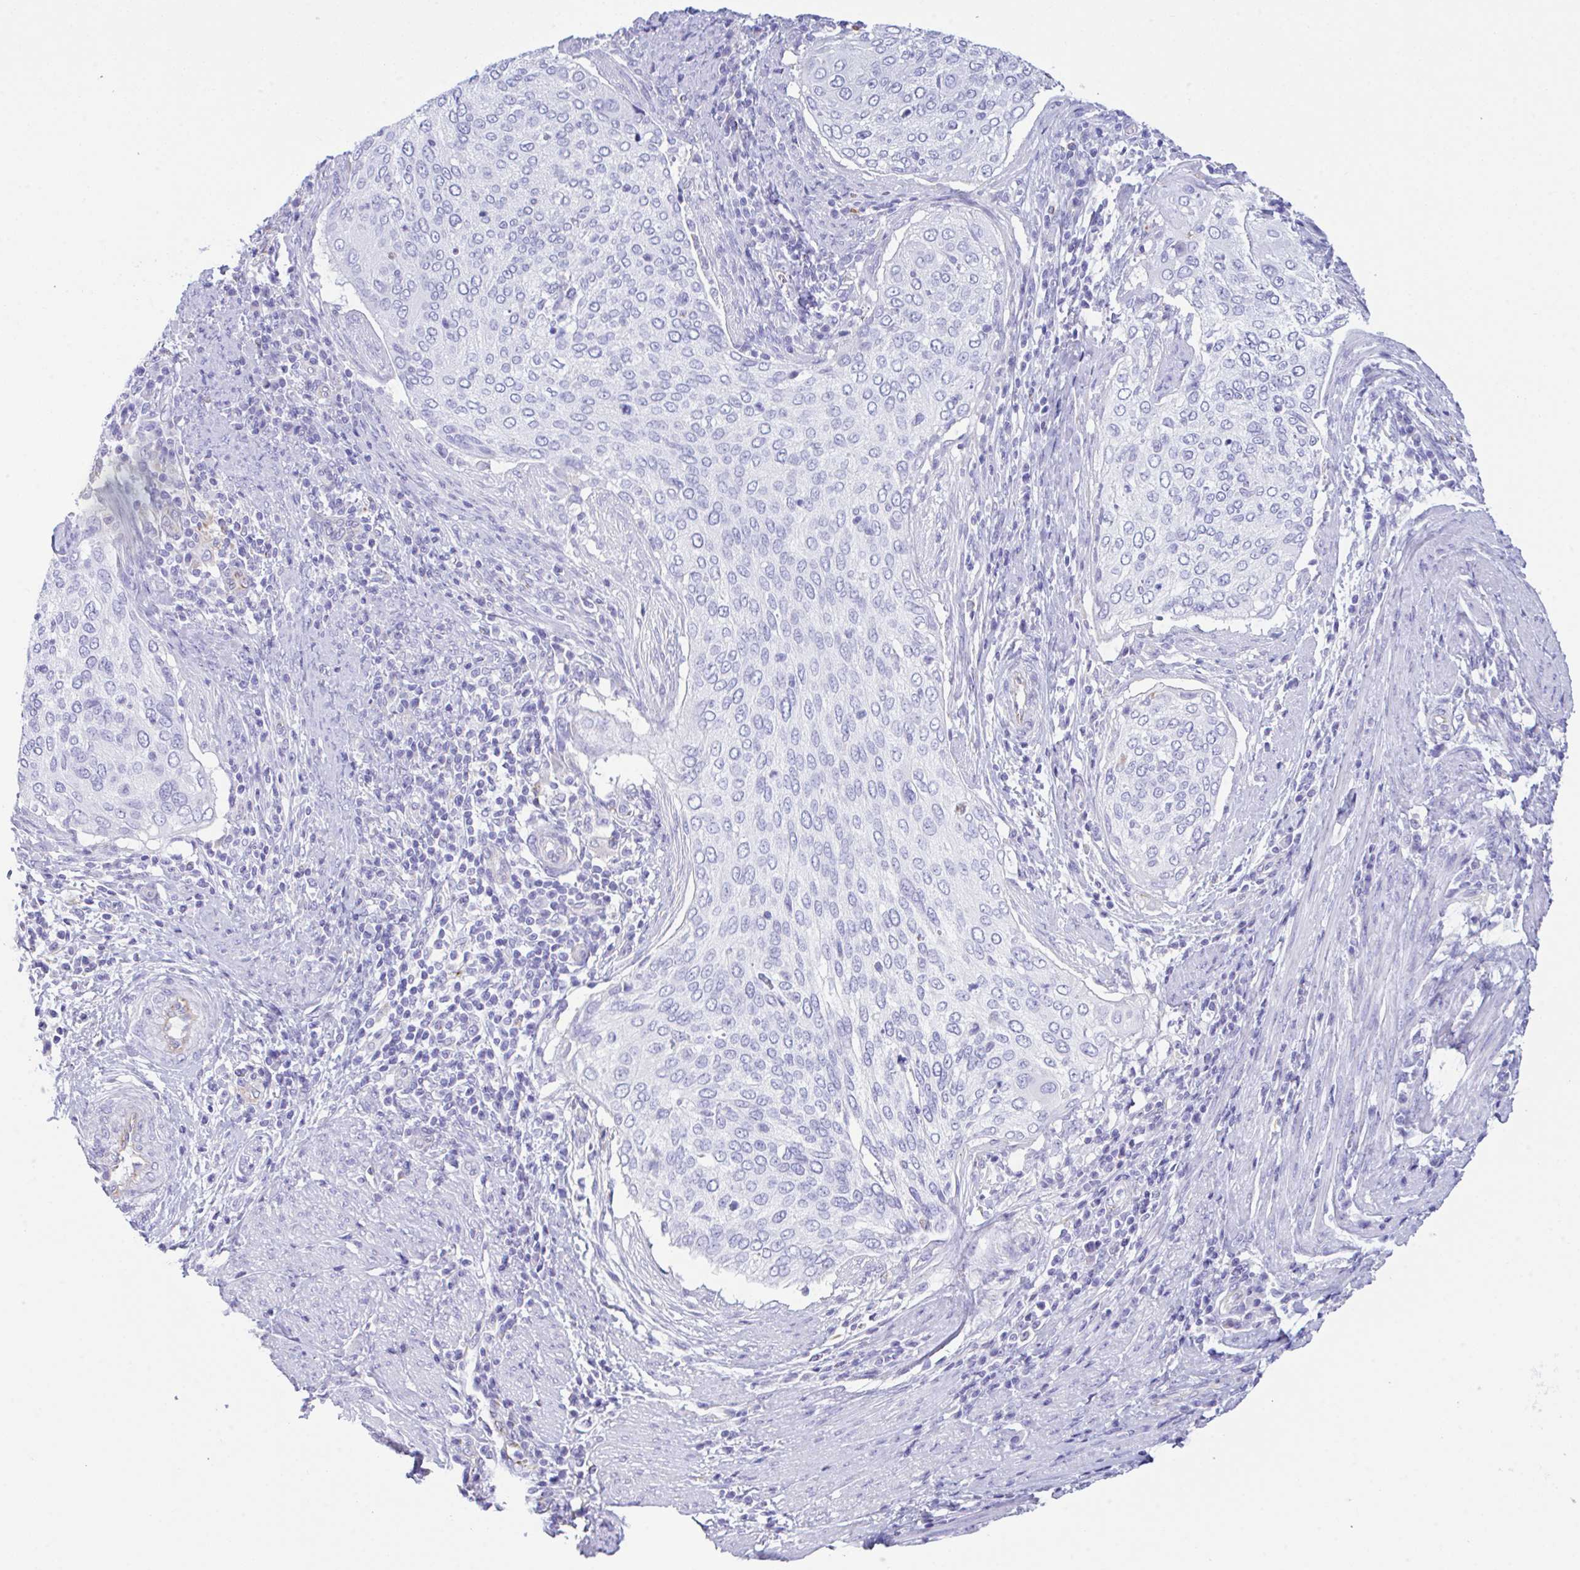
{"staining": {"intensity": "negative", "quantity": "none", "location": "none"}, "tissue": "cervical cancer", "cell_type": "Tumor cells", "image_type": "cancer", "snomed": [{"axis": "morphology", "description": "Squamous cell carcinoma, NOS"}, {"axis": "topography", "description": "Cervix"}], "caption": "Human cervical cancer (squamous cell carcinoma) stained for a protein using immunohistochemistry shows no expression in tumor cells.", "gene": "NDUFAF8", "patient": {"sex": "female", "age": 38}}